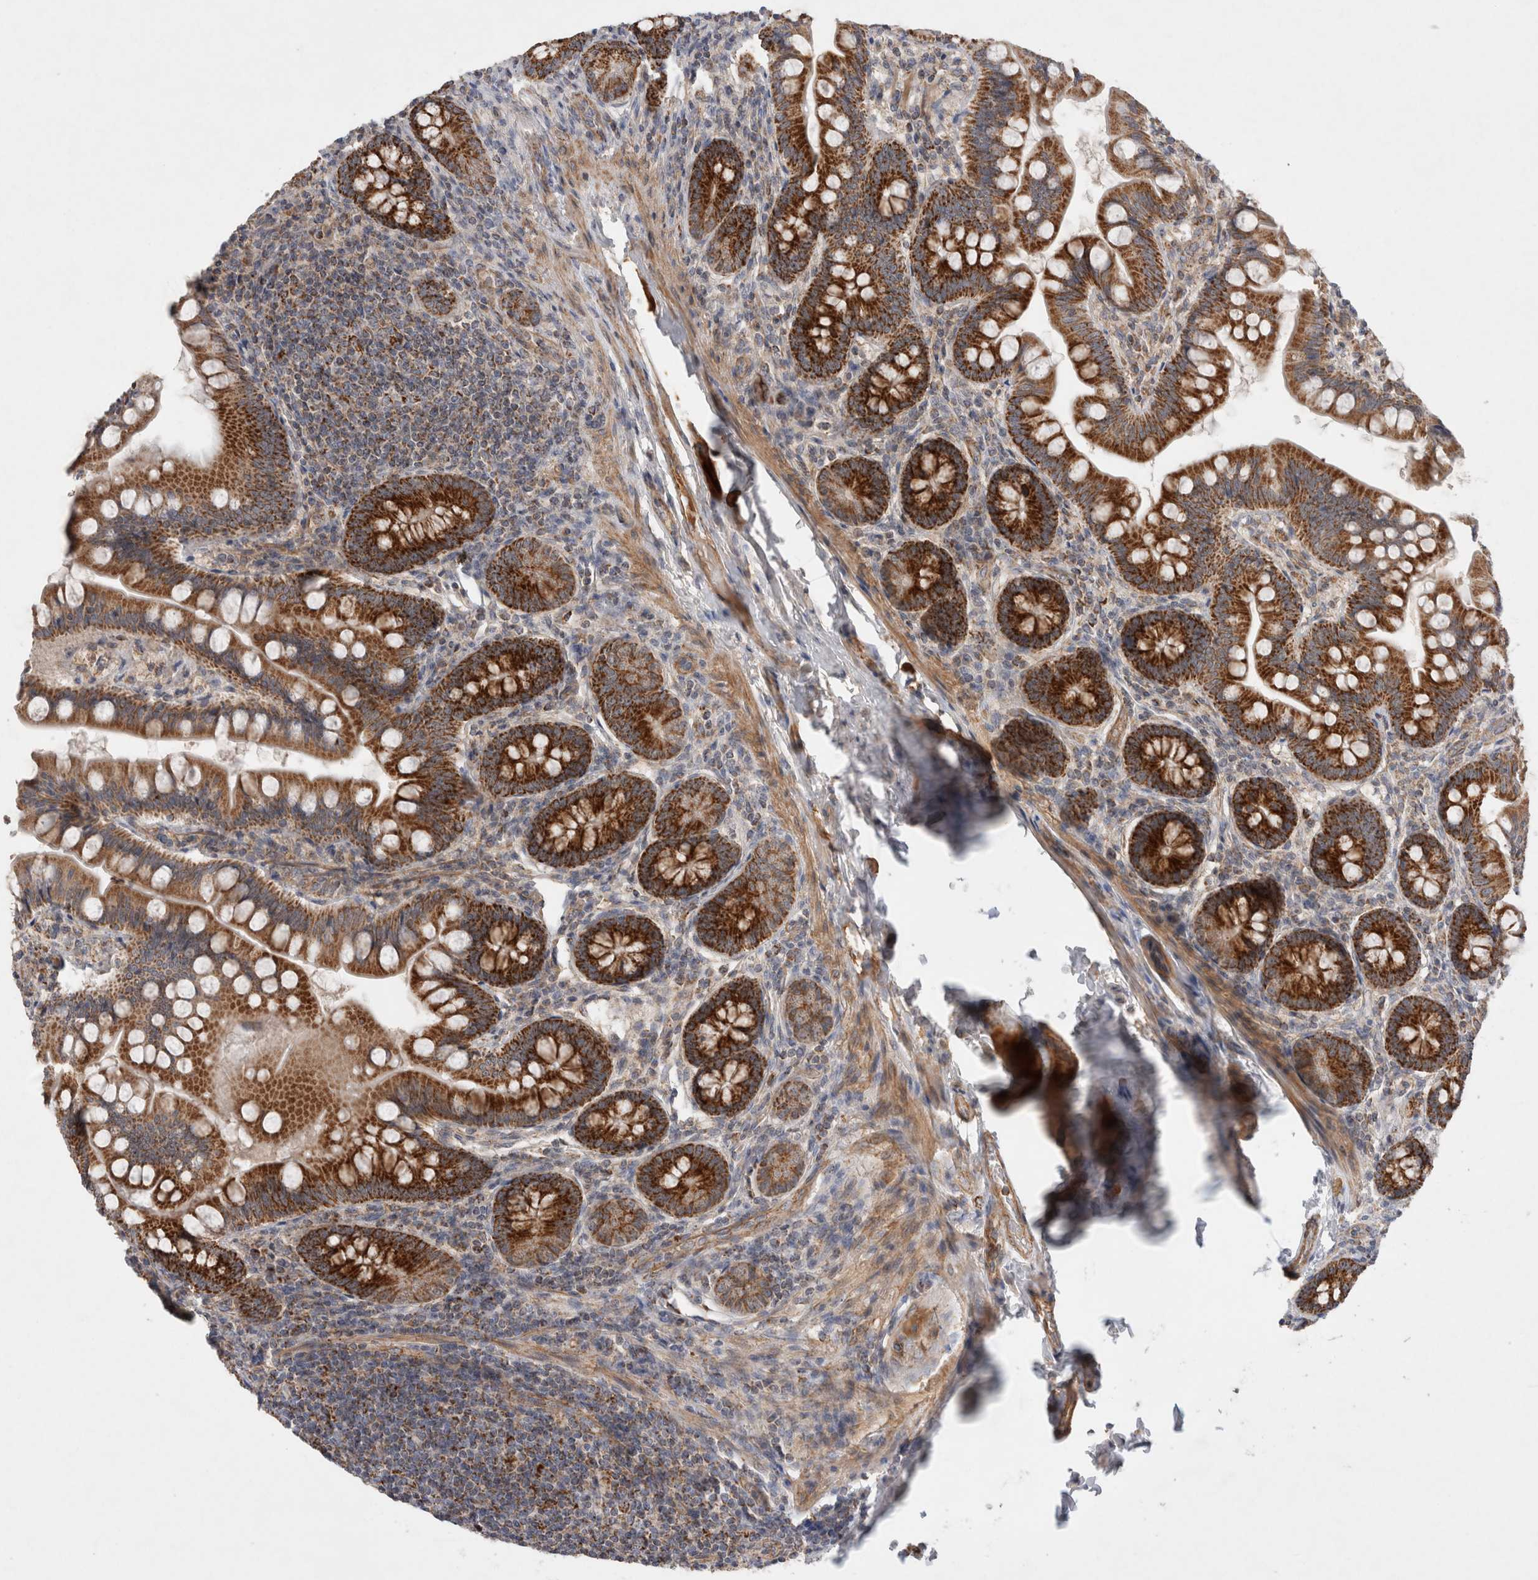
{"staining": {"intensity": "strong", "quantity": ">75%", "location": "cytoplasmic/membranous"}, "tissue": "small intestine", "cell_type": "Glandular cells", "image_type": "normal", "snomed": [{"axis": "morphology", "description": "Normal tissue, NOS"}, {"axis": "topography", "description": "Small intestine"}], "caption": "Protein staining by immunohistochemistry demonstrates strong cytoplasmic/membranous staining in approximately >75% of glandular cells in benign small intestine. Immunohistochemistry stains the protein in brown and the nuclei are stained blue.", "gene": "MRPS28", "patient": {"sex": "male", "age": 7}}